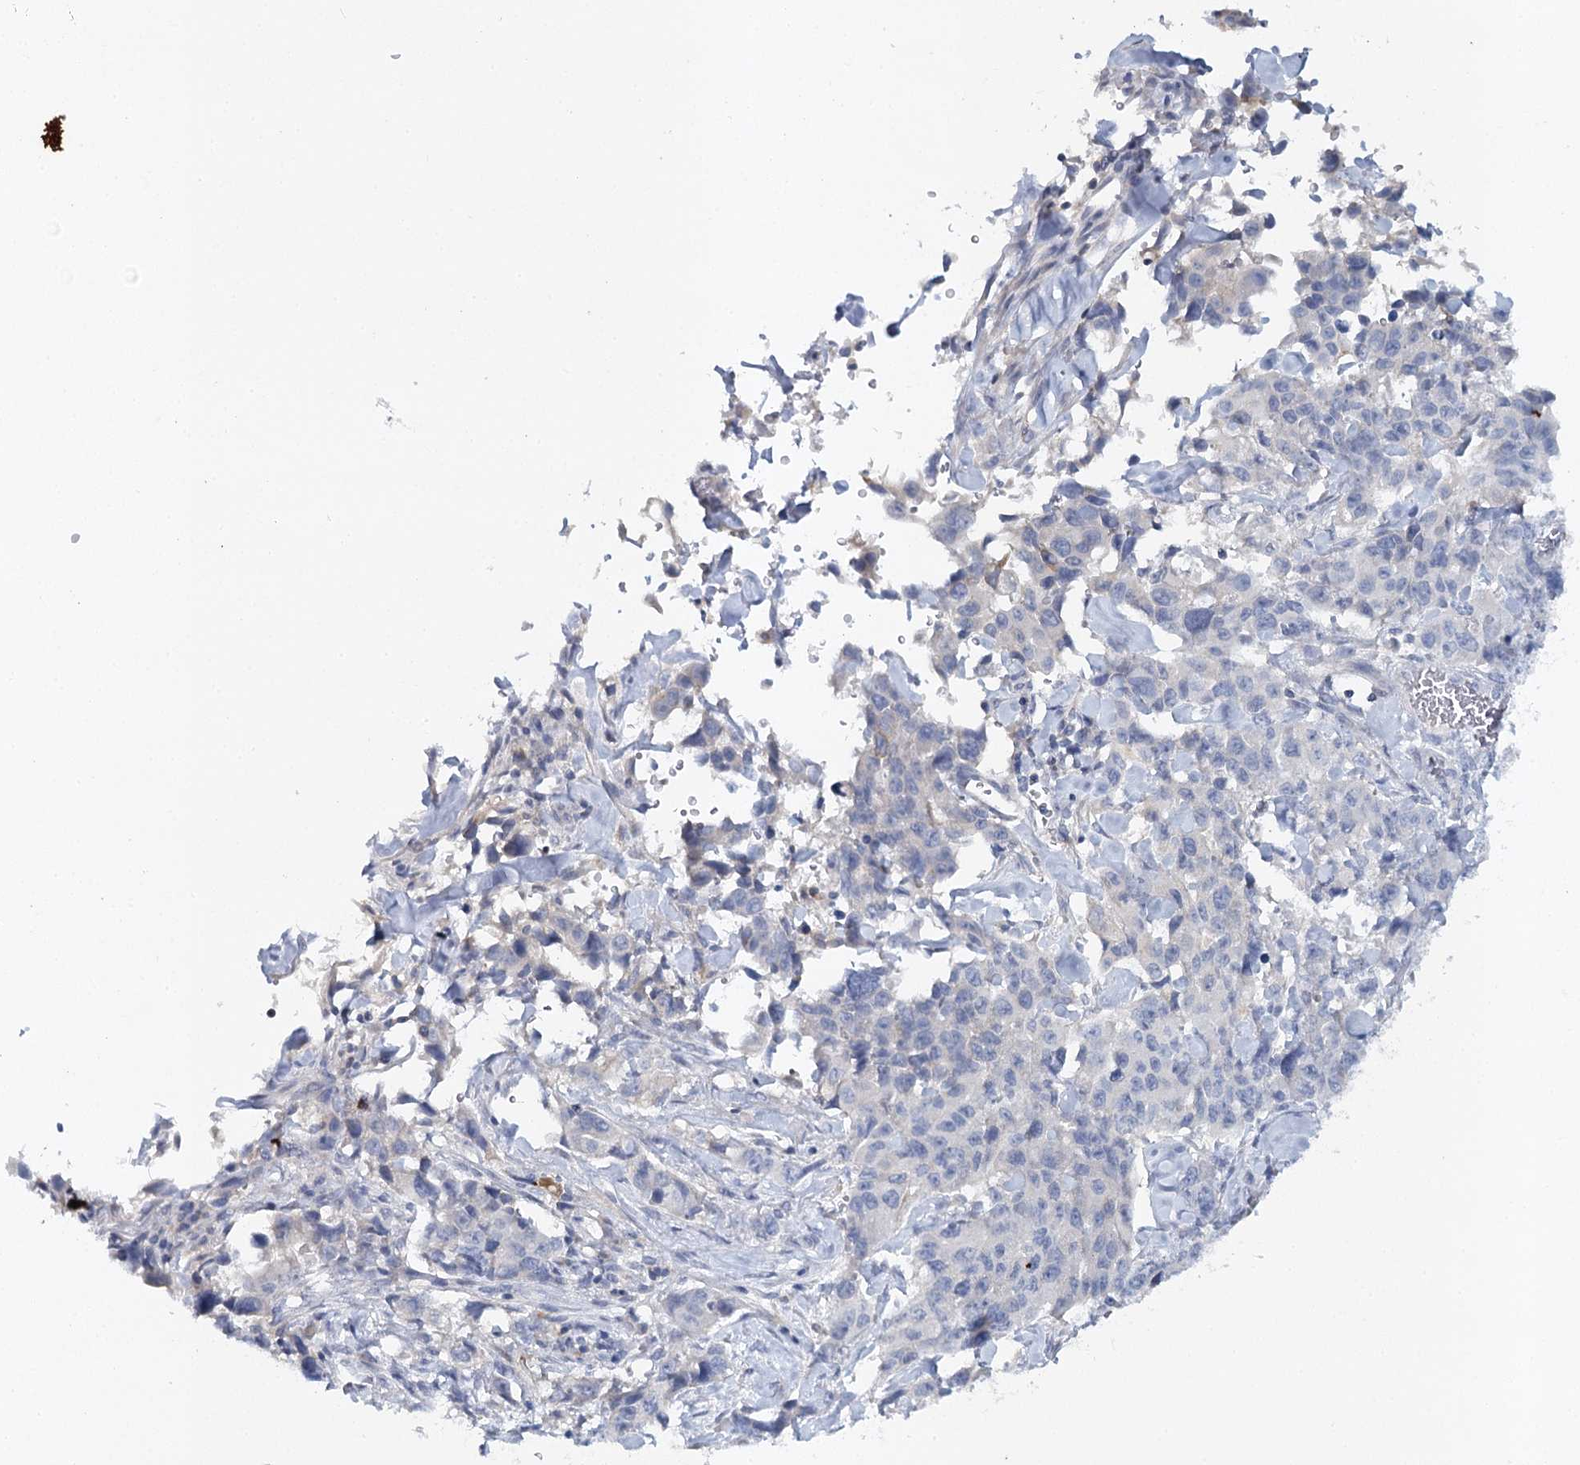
{"staining": {"intensity": "negative", "quantity": "none", "location": "none"}, "tissue": "lung cancer", "cell_type": "Tumor cells", "image_type": "cancer", "snomed": [{"axis": "morphology", "description": "Adenocarcinoma, NOS"}, {"axis": "topography", "description": "Lung"}], "caption": "Protein analysis of lung adenocarcinoma displays no significant expression in tumor cells.", "gene": "SLC41A2", "patient": {"sex": "female", "age": 51}}